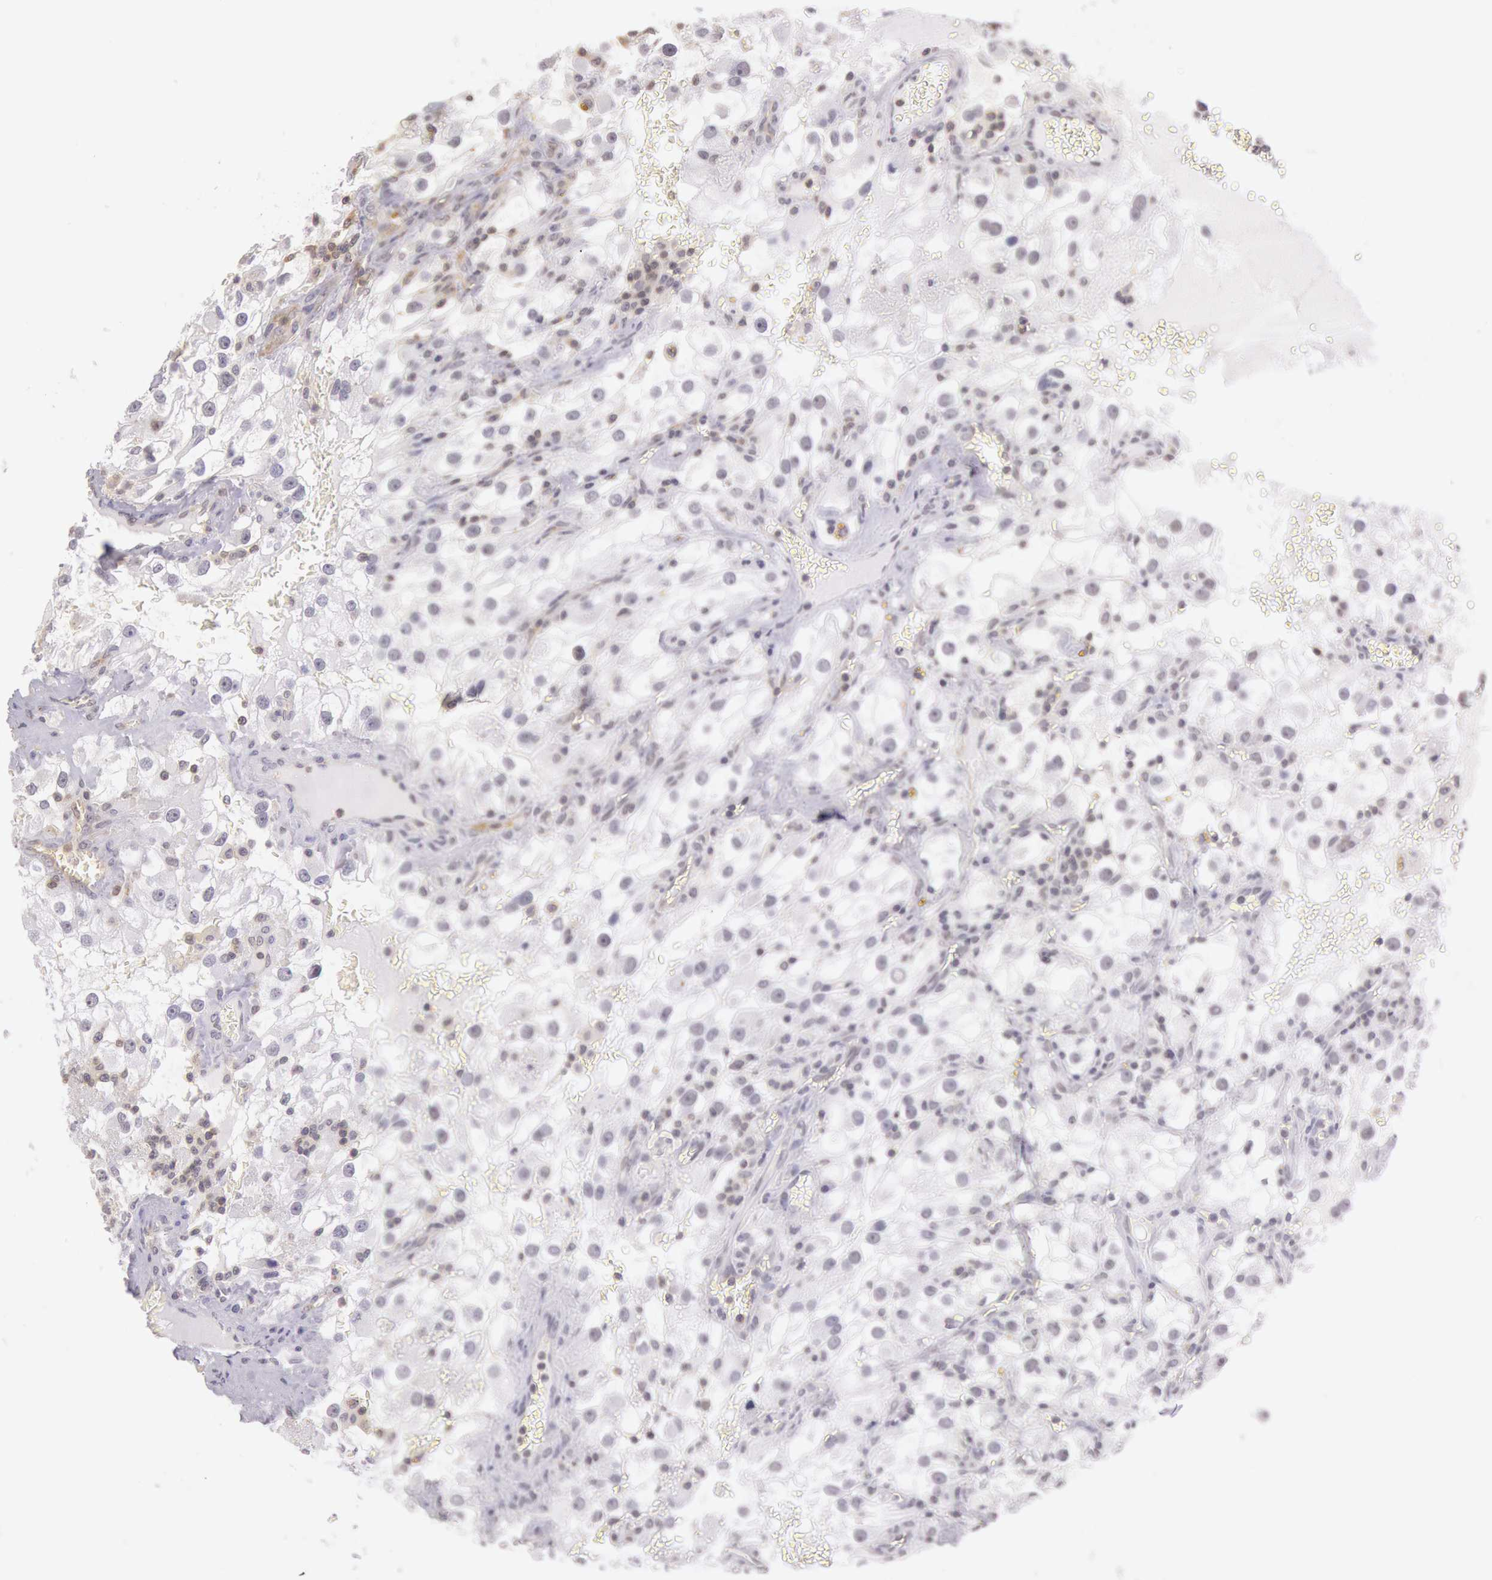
{"staining": {"intensity": "negative", "quantity": "none", "location": "none"}, "tissue": "renal cancer", "cell_type": "Tumor cells", "image_type": "cancer", "snomed": [{"axis": "morphology", "description": "Adenocarcinoma, NOS"}, {"axis": "topography", "description": "Kidney"}], "caption": "Immunohistochemistry micrograph of renal cancer (adenocarcinoma) stained for a protein (brown), which displays no positivity in tumor cells.", "gene": "HIF1A", "patient": {"sex": "female", "age": 52}}